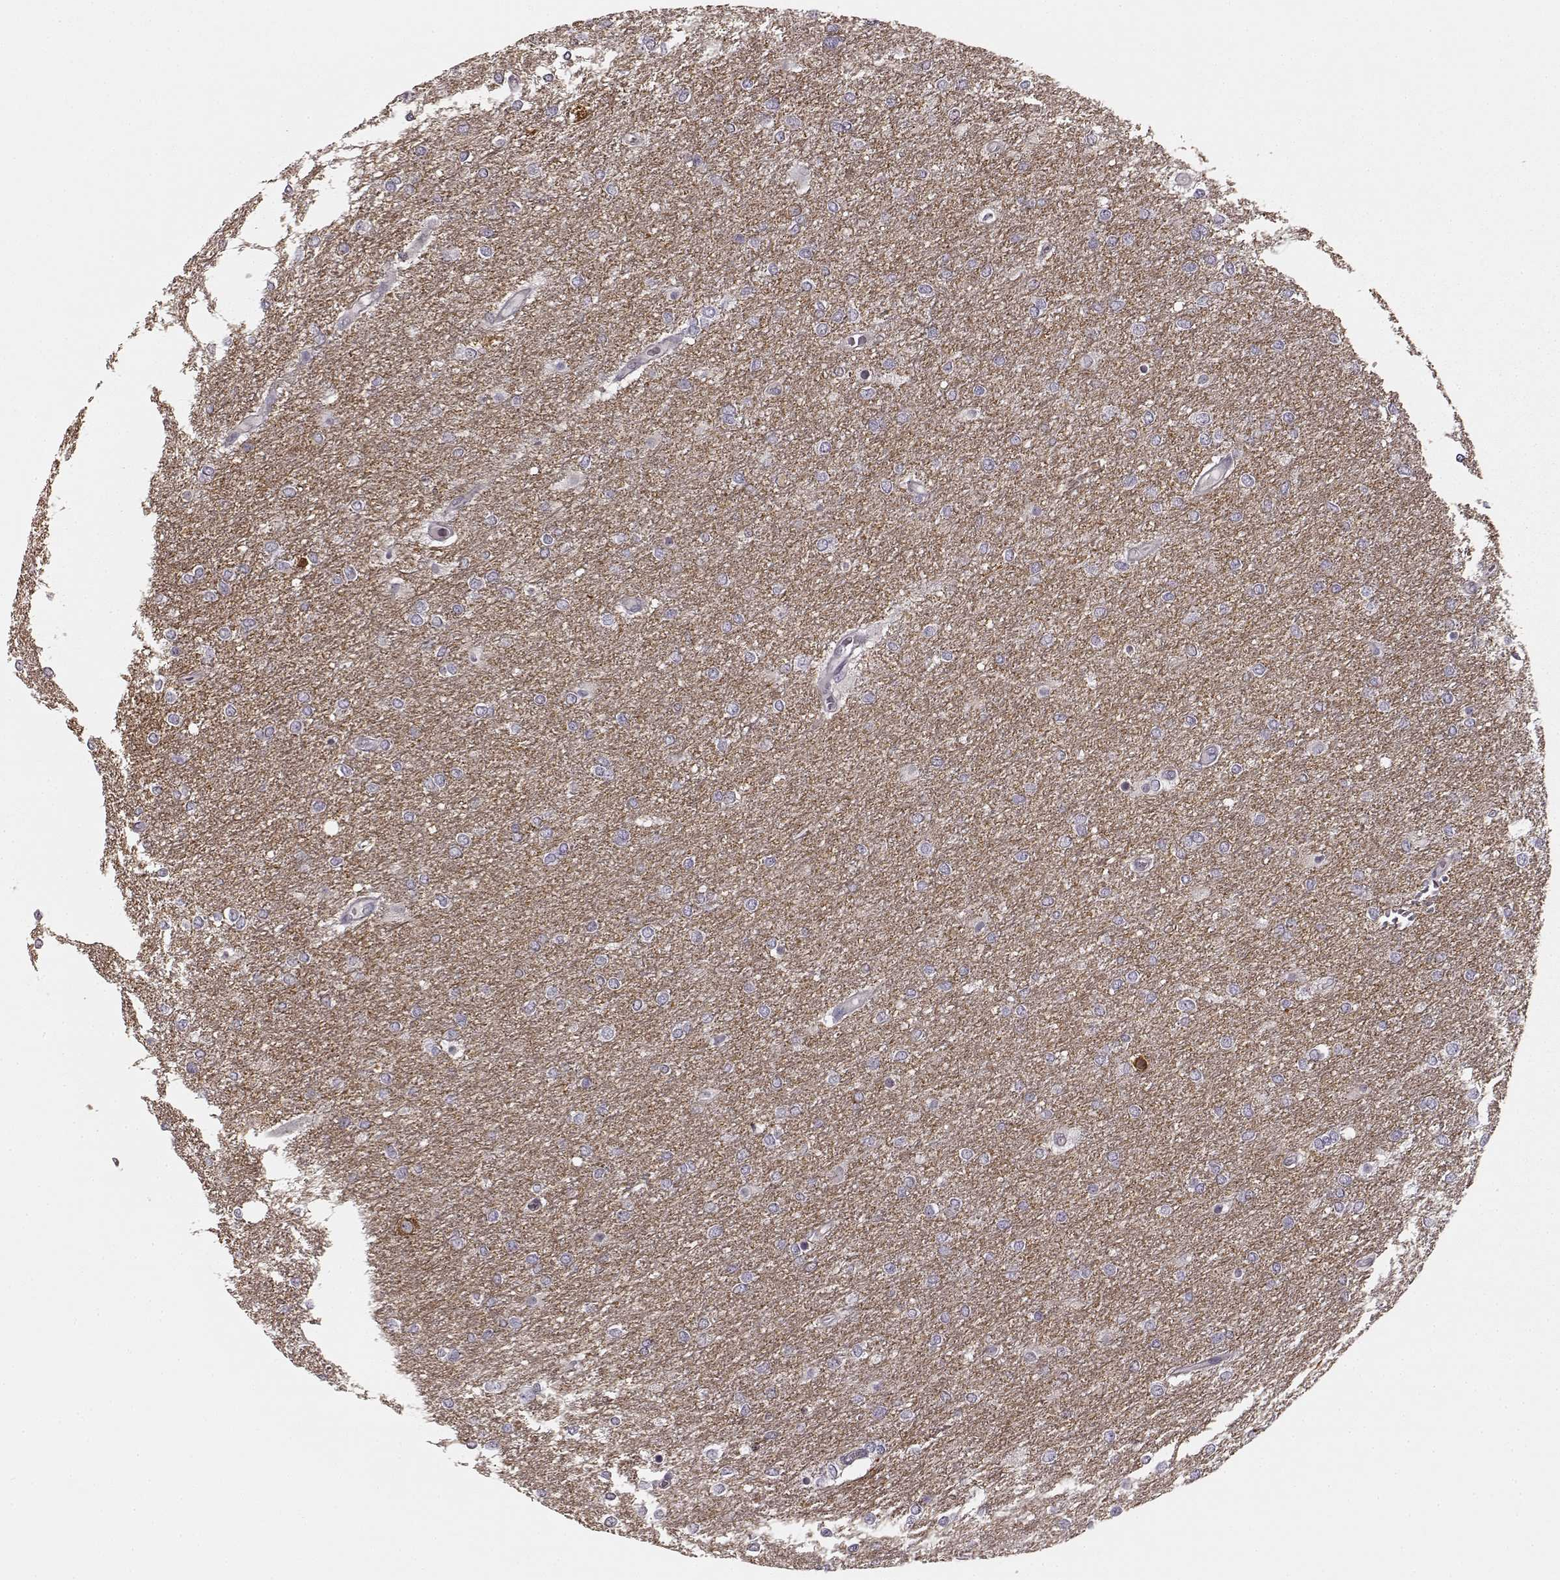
{"staining": {"intensity": "negative", "quantity": "none", "location": "none"}, "tissue": "glioma", "cell_type": "Tumor cells", "image_type": "cancer", "snomed": [{"axis": "morphology", "description": "Glioma, malignant, High grade"}, {"axis": "topography", "description": "Brain"}], "caption": "Tumor cells are negative for brown protein staining in glioma. (Brightfield microscopy of DAB (3,3'-diaminobenzidine) immunohistochemistry (IHC) at high magnification).", "gene": "PRKCE", "patient": {"sex": "female", "age": 61}}